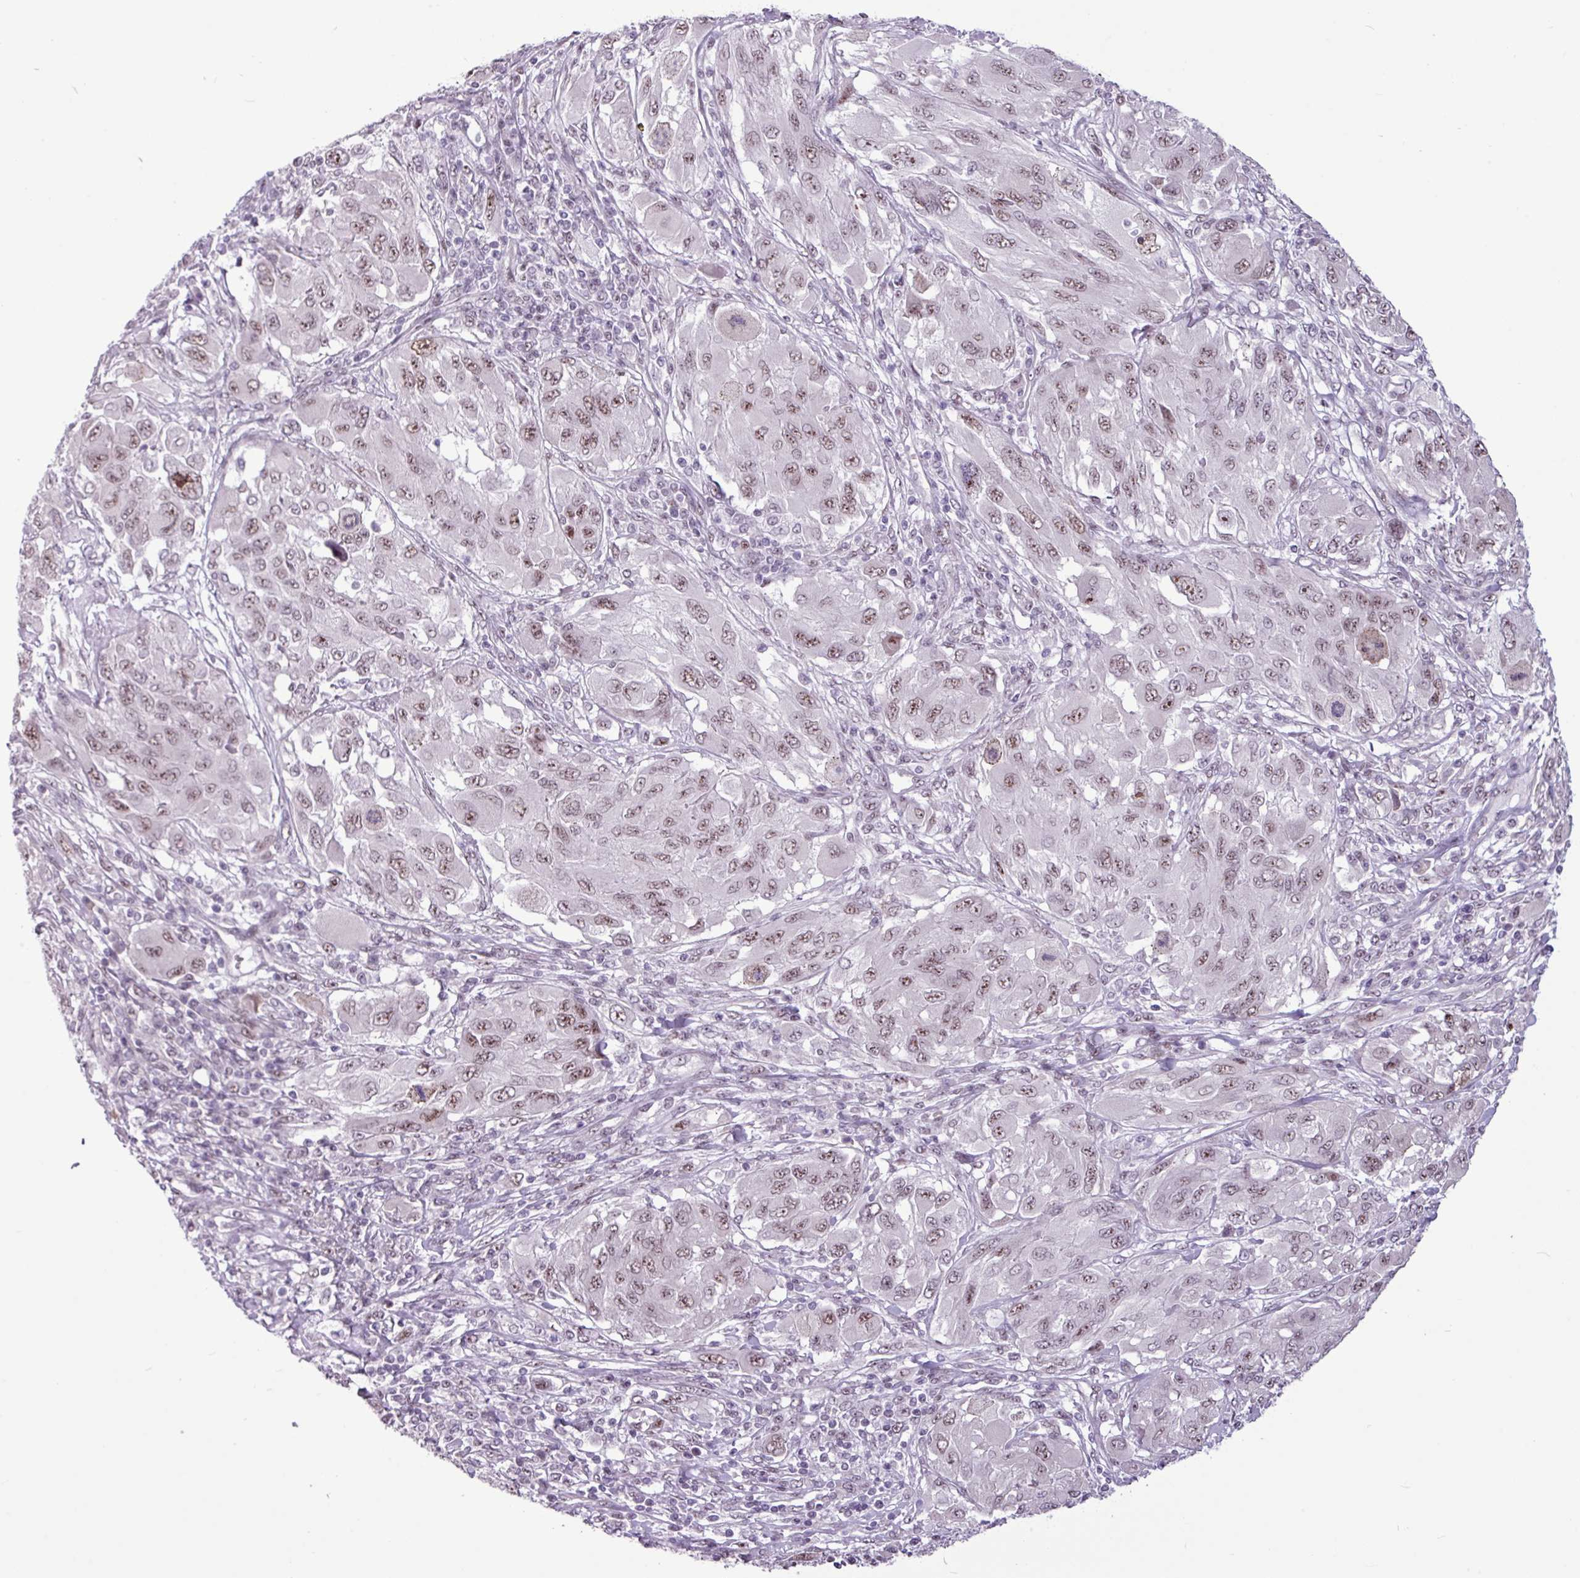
{"staining": {"intensity": "moderate", "quantity": ">75%", "location": "nuclear"}, "tissue": "melanoma", "cell_type": "Tumor cells", "image_type": "cancer", "snomed": [{"axis": "morphology", "description": "Malignant melanoma, NOS"}, {"axis": "topography", "description": "Skin"}], "caption": "Moderate nuclear protein expression is identified in about >75% of tumor cells in malignant melanoma.", "gene": "UTP18", "patient": {"sex": "female", "age": 91}}